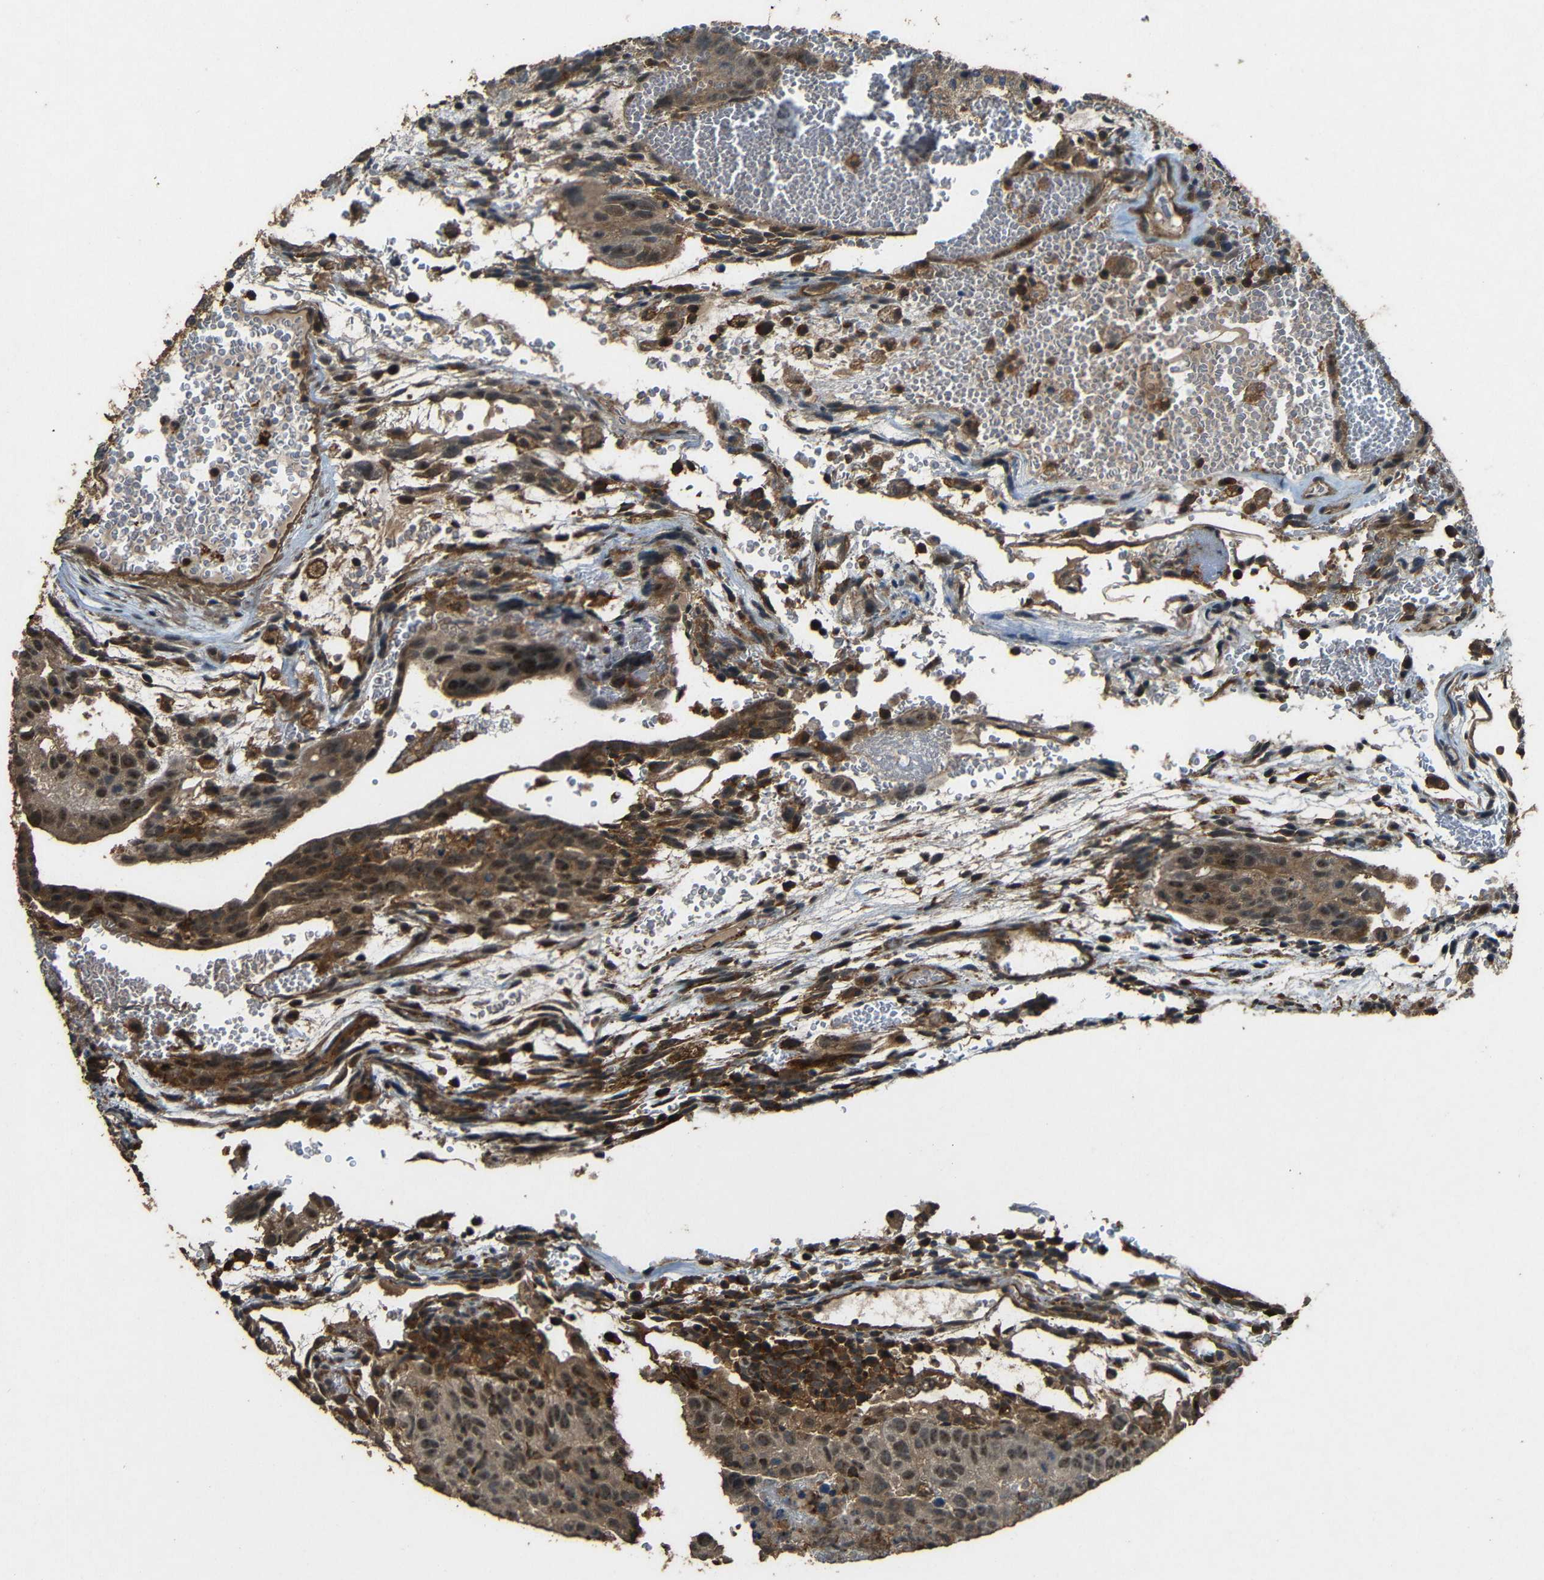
{"staining": {"intensity": "weak", "quantity": ">75%", "location": "cytoplasmic/membranous"}, "tissue": "testis cancer", "cell_type": "Tumor cells", "image_type": "cancer", "snomed": [{"axis": "morphology", "description": "Seminoma, NOS"}, {"axis": "morphology", "description": "Carcinoma, Embryonal, NOS"}, {"axis": "topography", "description": "Testis"}], "caption": "Testis cancer stained with IHC demonstrates weak cytoplasmic/membranous positivity in approximately >75% of tumor cells.", "gene": "PDE5A", "patient": {"sex": "male", "age": 52}}